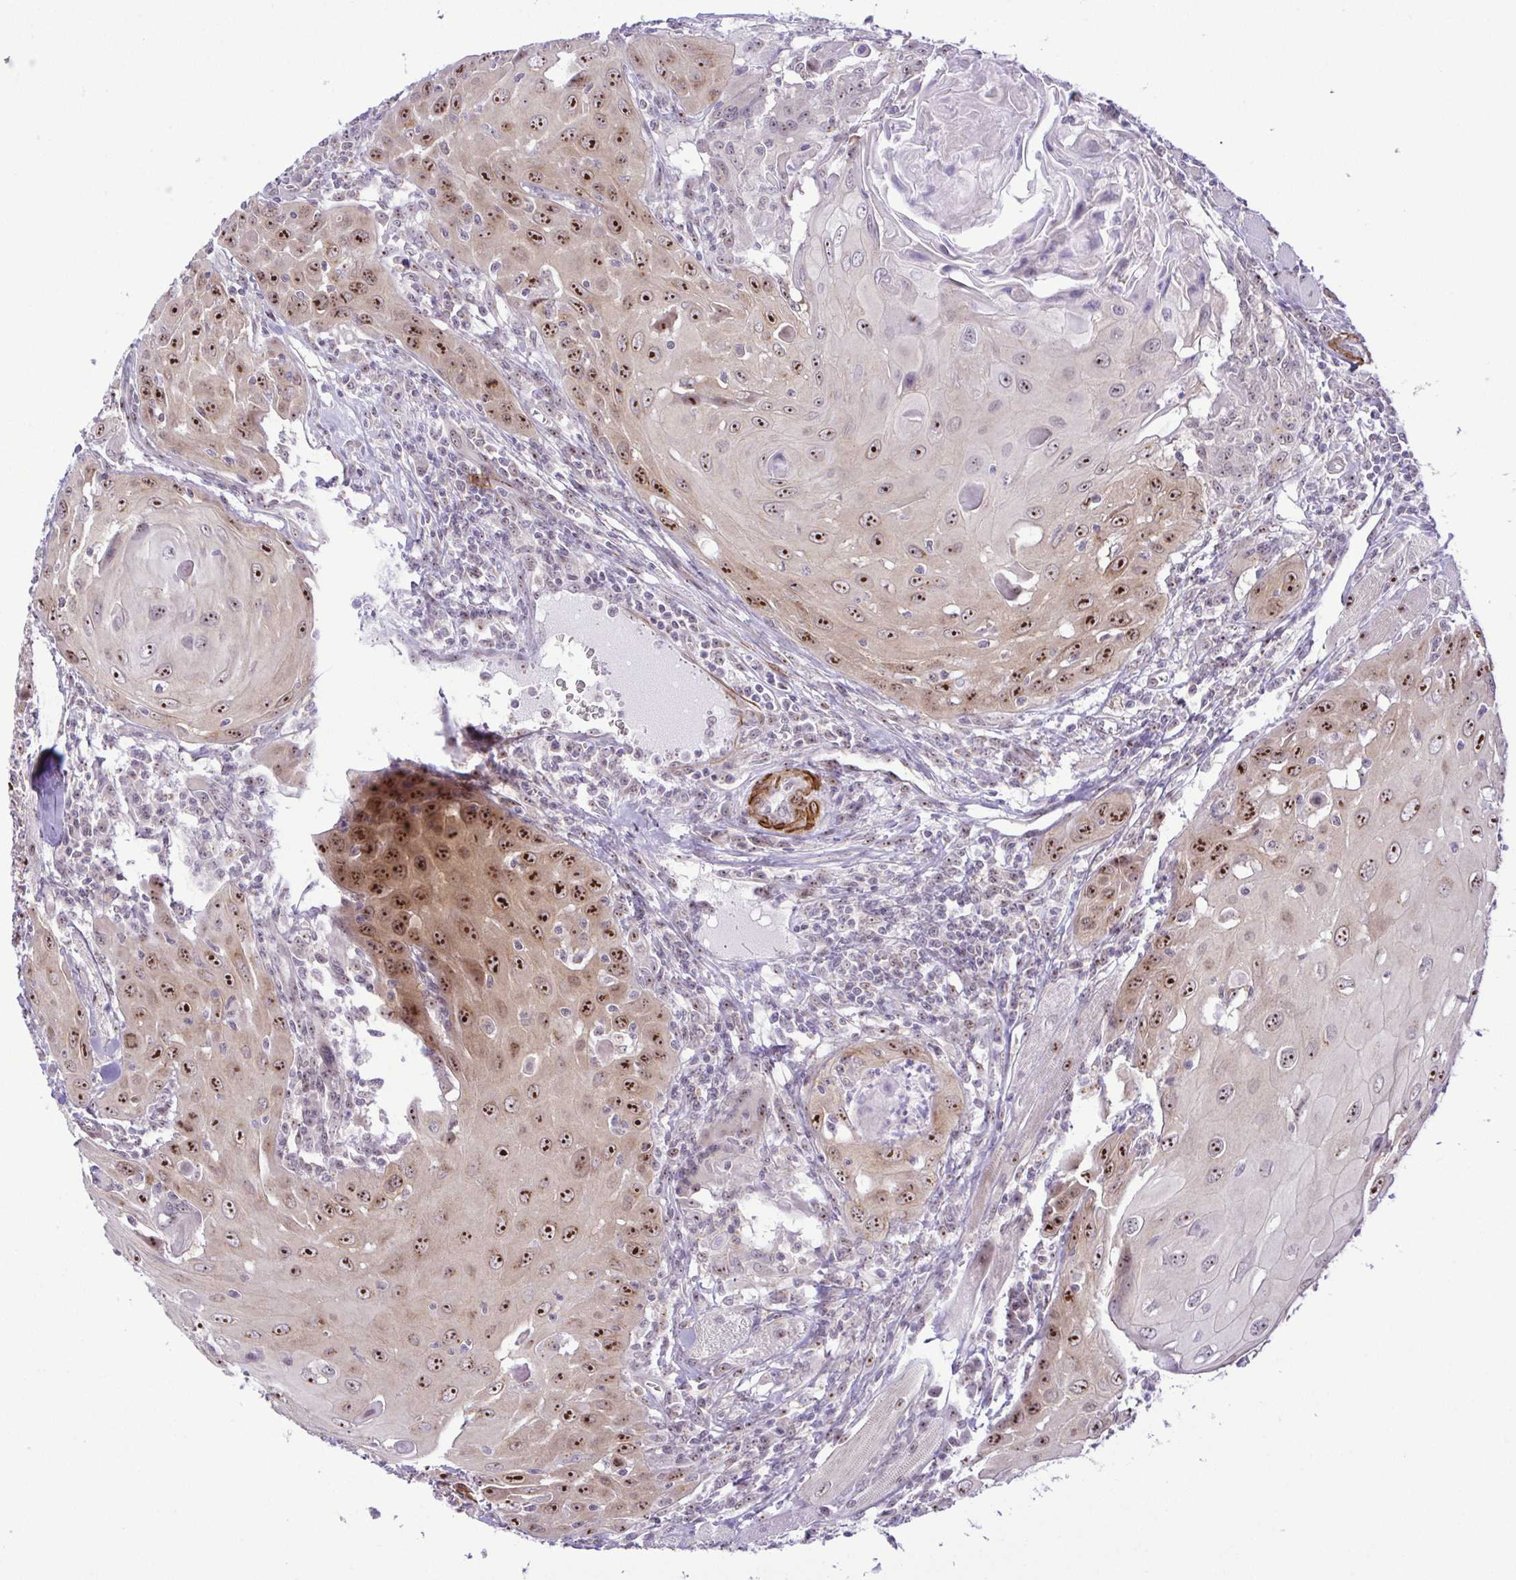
{"staining": {"intensity": "moderate", "quantity": ">75%", "location": "nuclear"}, "tissue": "head and neck cancer", "cell_type": "Tumor cells", "image_type": "cancer", "snomed": [{"axis": "morphology", "description": "Squamous cell carcinoma, NOS"}, {"axis": "topography", "description": "Head-Neck"}], "caption": "Immunohistochemical staining of human head and neck cancer (squamous cell carcinoma) reveals medium levels of moderate nuclear protein expression in about >75% of tumor cells.", "gene": "RSL24D1", "patient": {"sex": "female", "age": 80}}